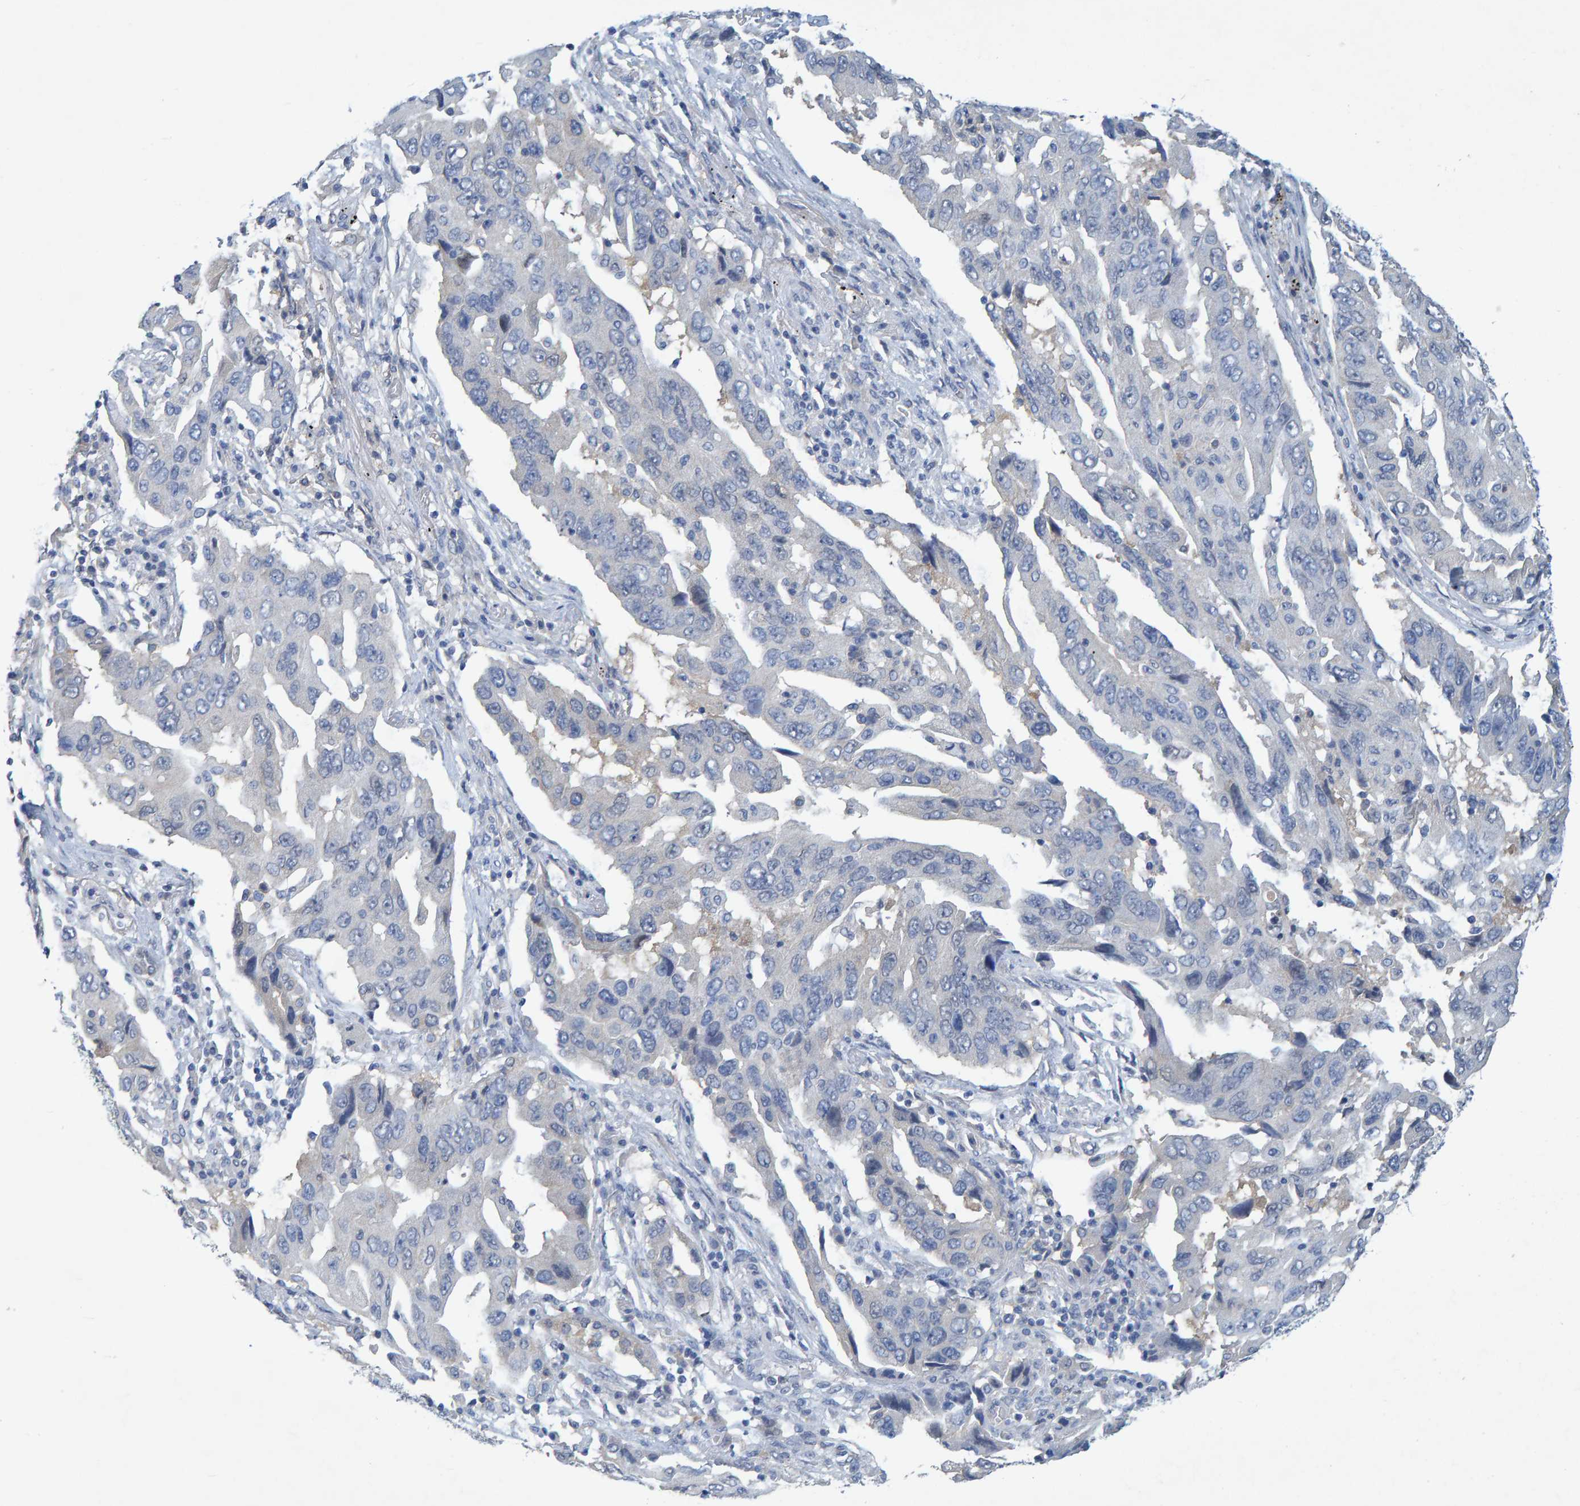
{"staining": {"intensity": "negative", "quantity": "none", "location": "none"}, "tissue": "lung cancer", "cell_type": "Tumor cells", "image_type": "cancer", "snomed": [{"axis": "morphology", "description": "Adenocarcinoma, NOS"}, {"axis": "topography", "description": "Lung"}], "caption": "Lung cancer (adenocarcinoma) stained for a protein using IHC displays no expression tumor cells.", "gene": "ALAD", "patient": {"sex": "female", "age": 65}}